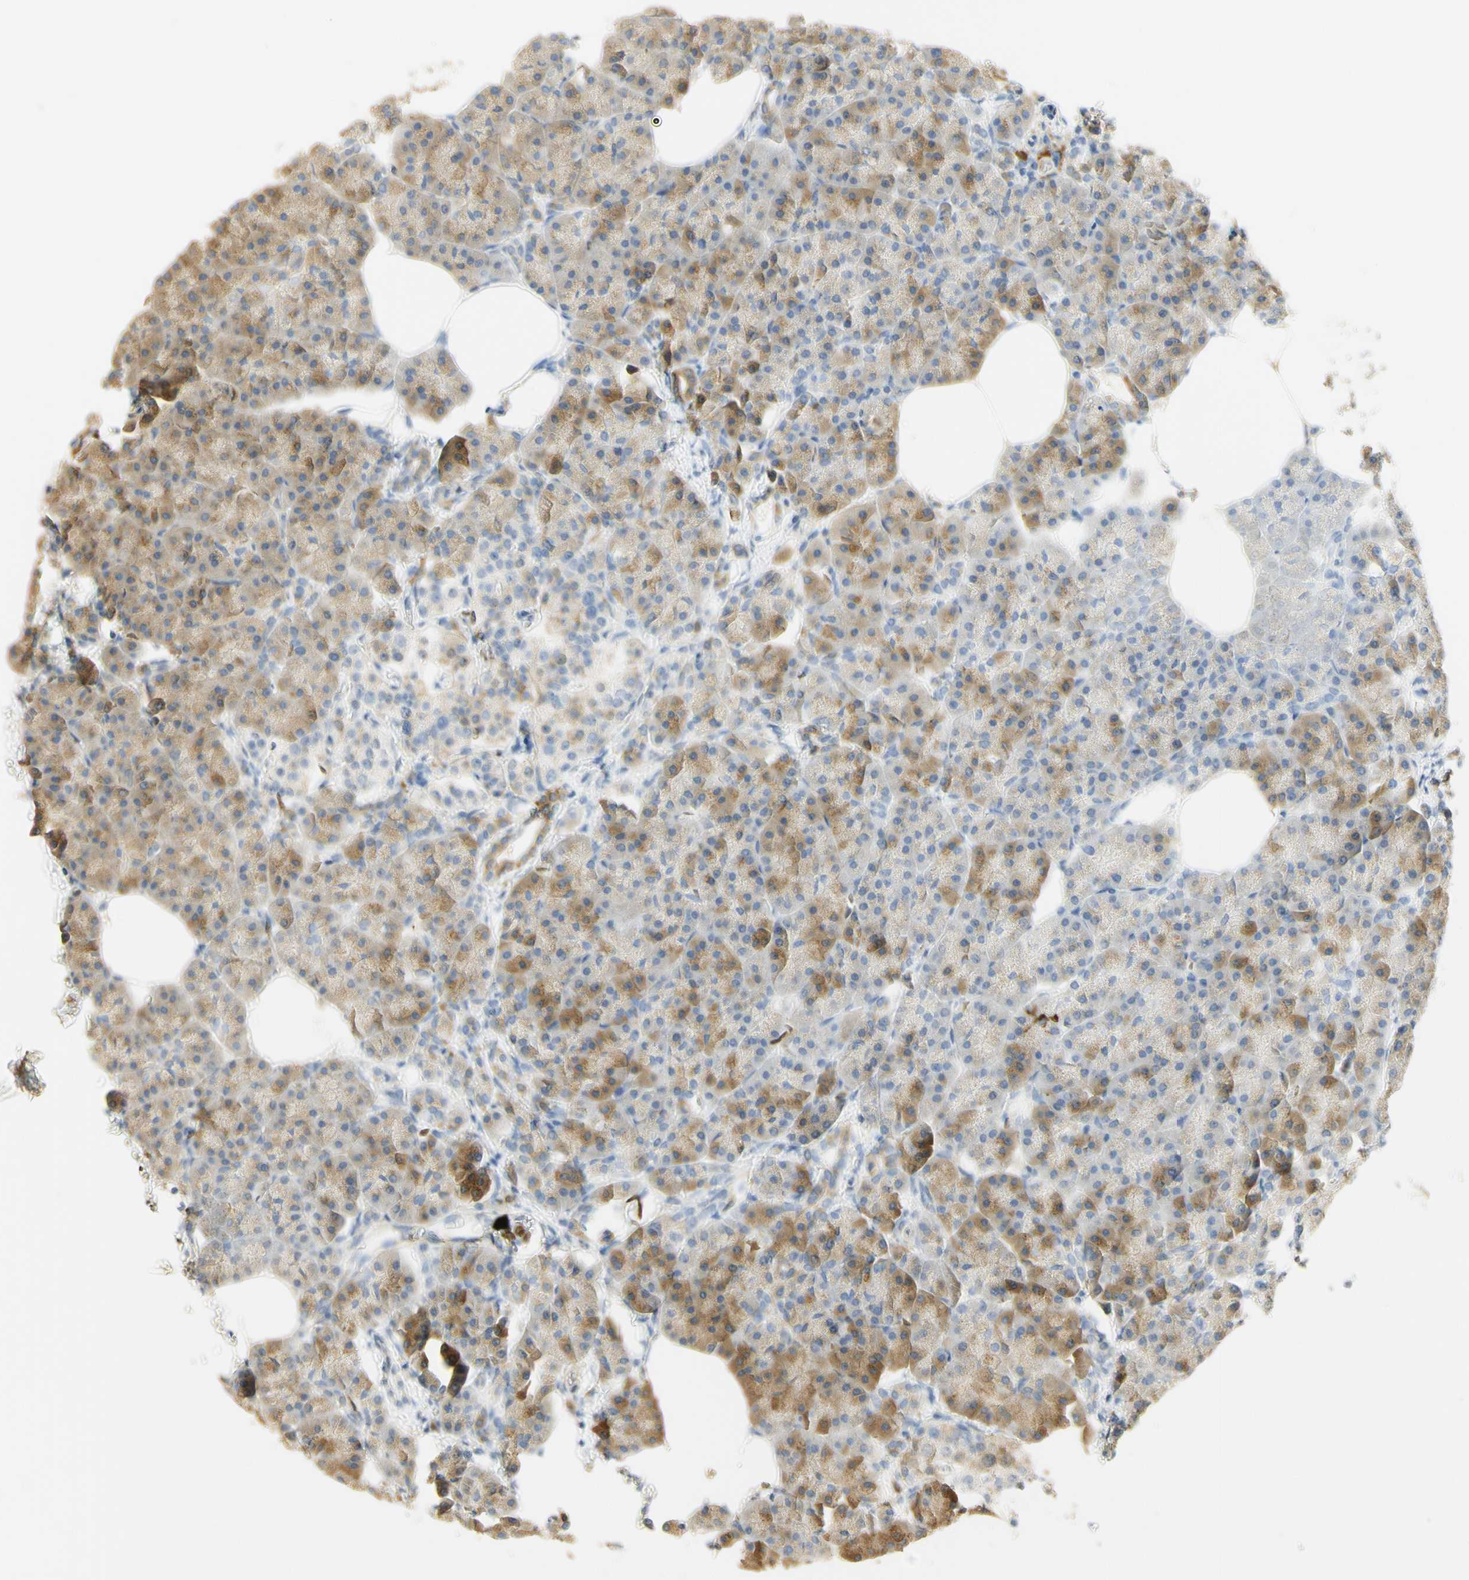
{"staining": {"intensity": "moderate", "quantity": ">75%", "location": "cytoplasmic/membranous"}, "tissue": "pancreas", "cell_type": "Exocrine glandular cells", "image_type": "normal", "snomed": [{"axis": "morphology", "description": "Normal tissue, NOS"}, {"axis": "topography", "description": "Pancreas"}], "caption": "Pancreas stained with IHC demonstrates moderate cytoplasmic/membranous expression in about >75% of exocrine glandular cells. The staining is performed using DAB (3,3'-diaminobenzidine) brown chromogen to label protein expression. The nuclei are counter-stained blue using hematoxylin.", "gene": "PAK1", "patient": {"sex": "female", "age": 70}}